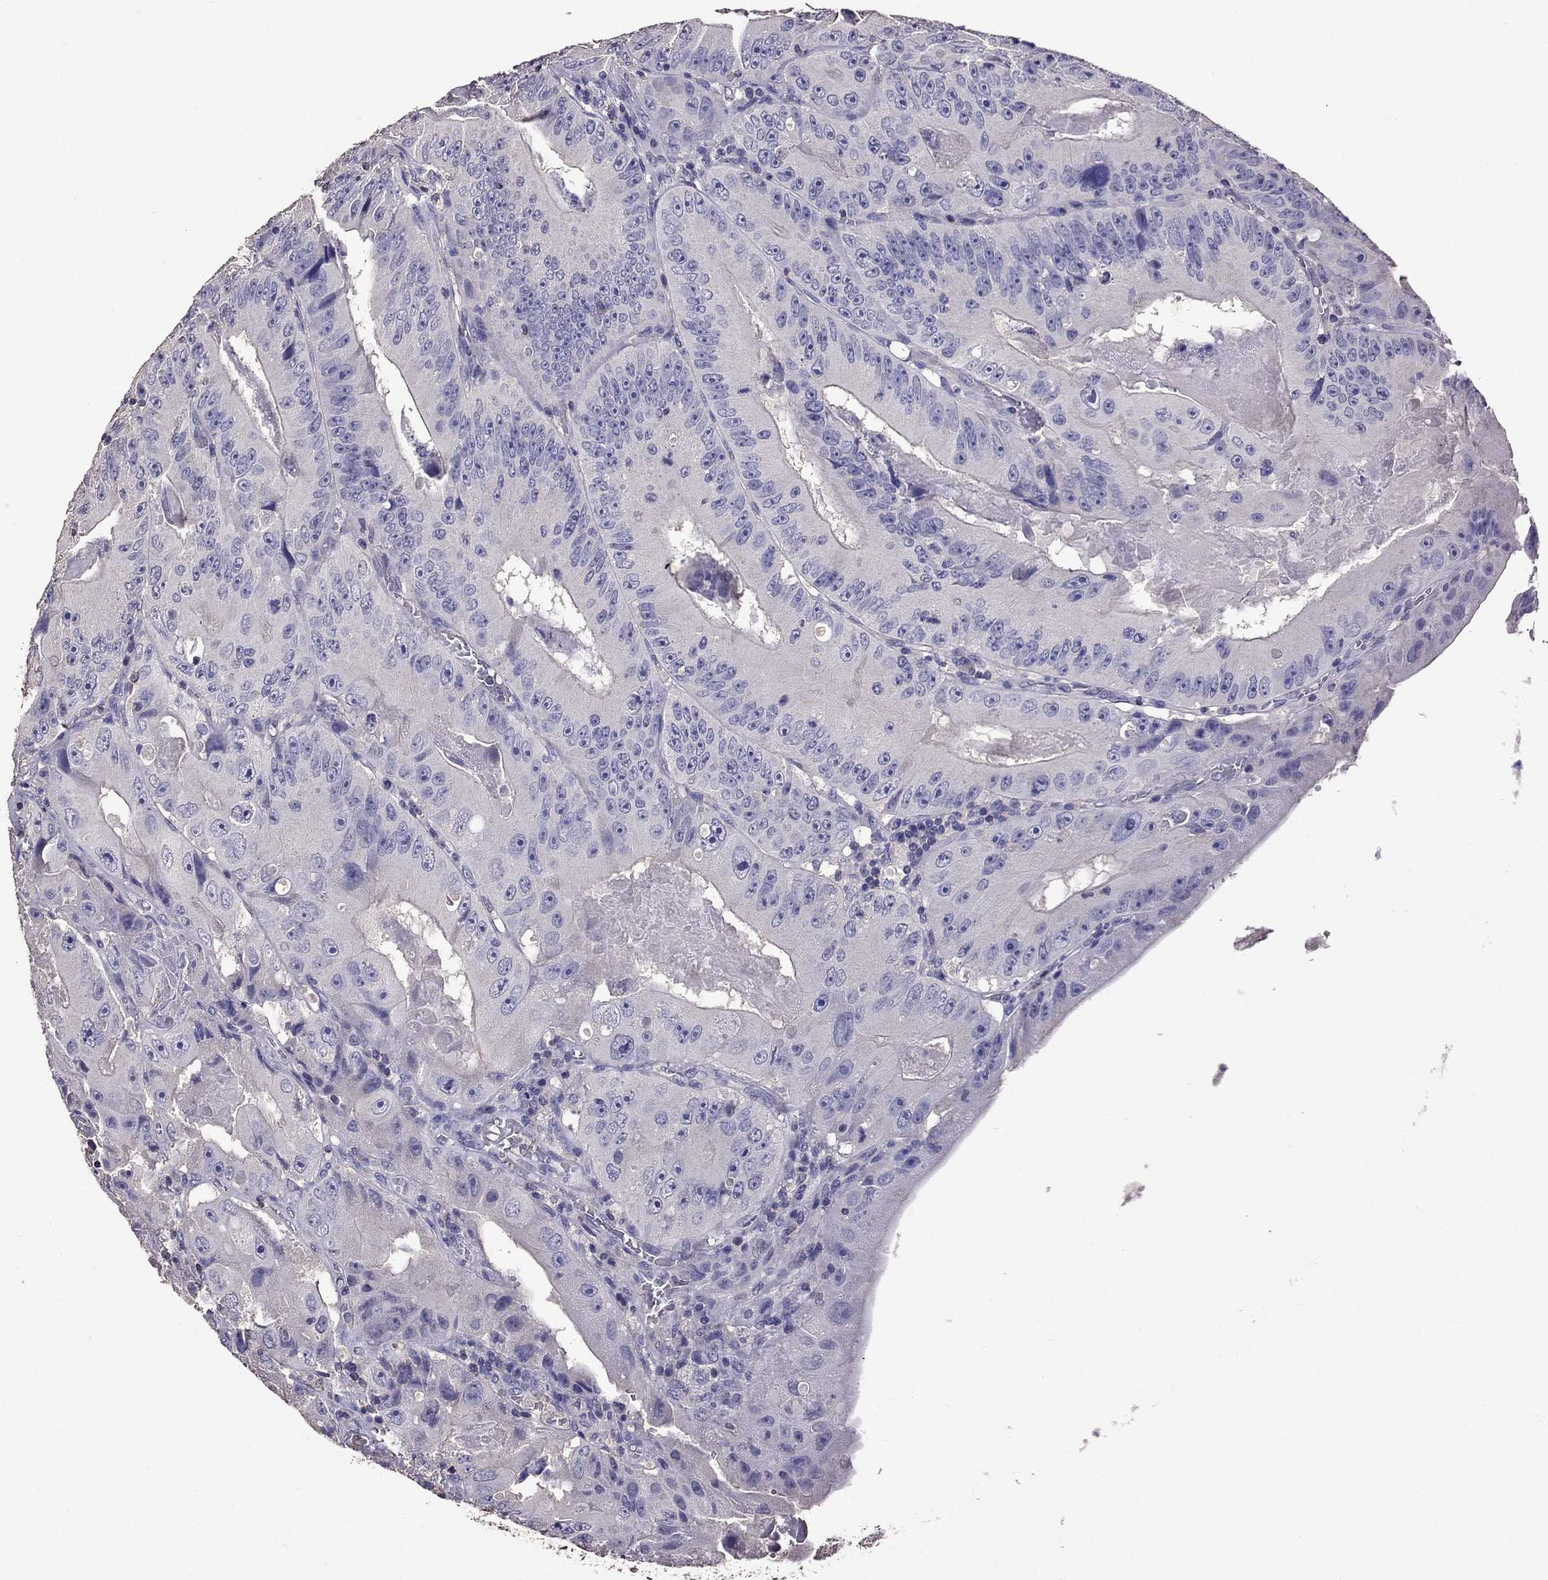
{"staining": {"intensity": "negative", "quantity": "none", "location": "none"}, "tissue": "colorectal cancer", "cell_type": "Tumor cells", "image_type": "cancer", "snomed": [{"axis": "morphology", "description": "Adenocarcinoma, NOS"}, {"axis": "topography", "description": "Colon"}], "caption": "The photomicrograph shows no significant staining in tumor cells of adenocarcinoma (colorectal).", "gene": "NKX3-1", "patient": {"sex": "female", "age": 86}}